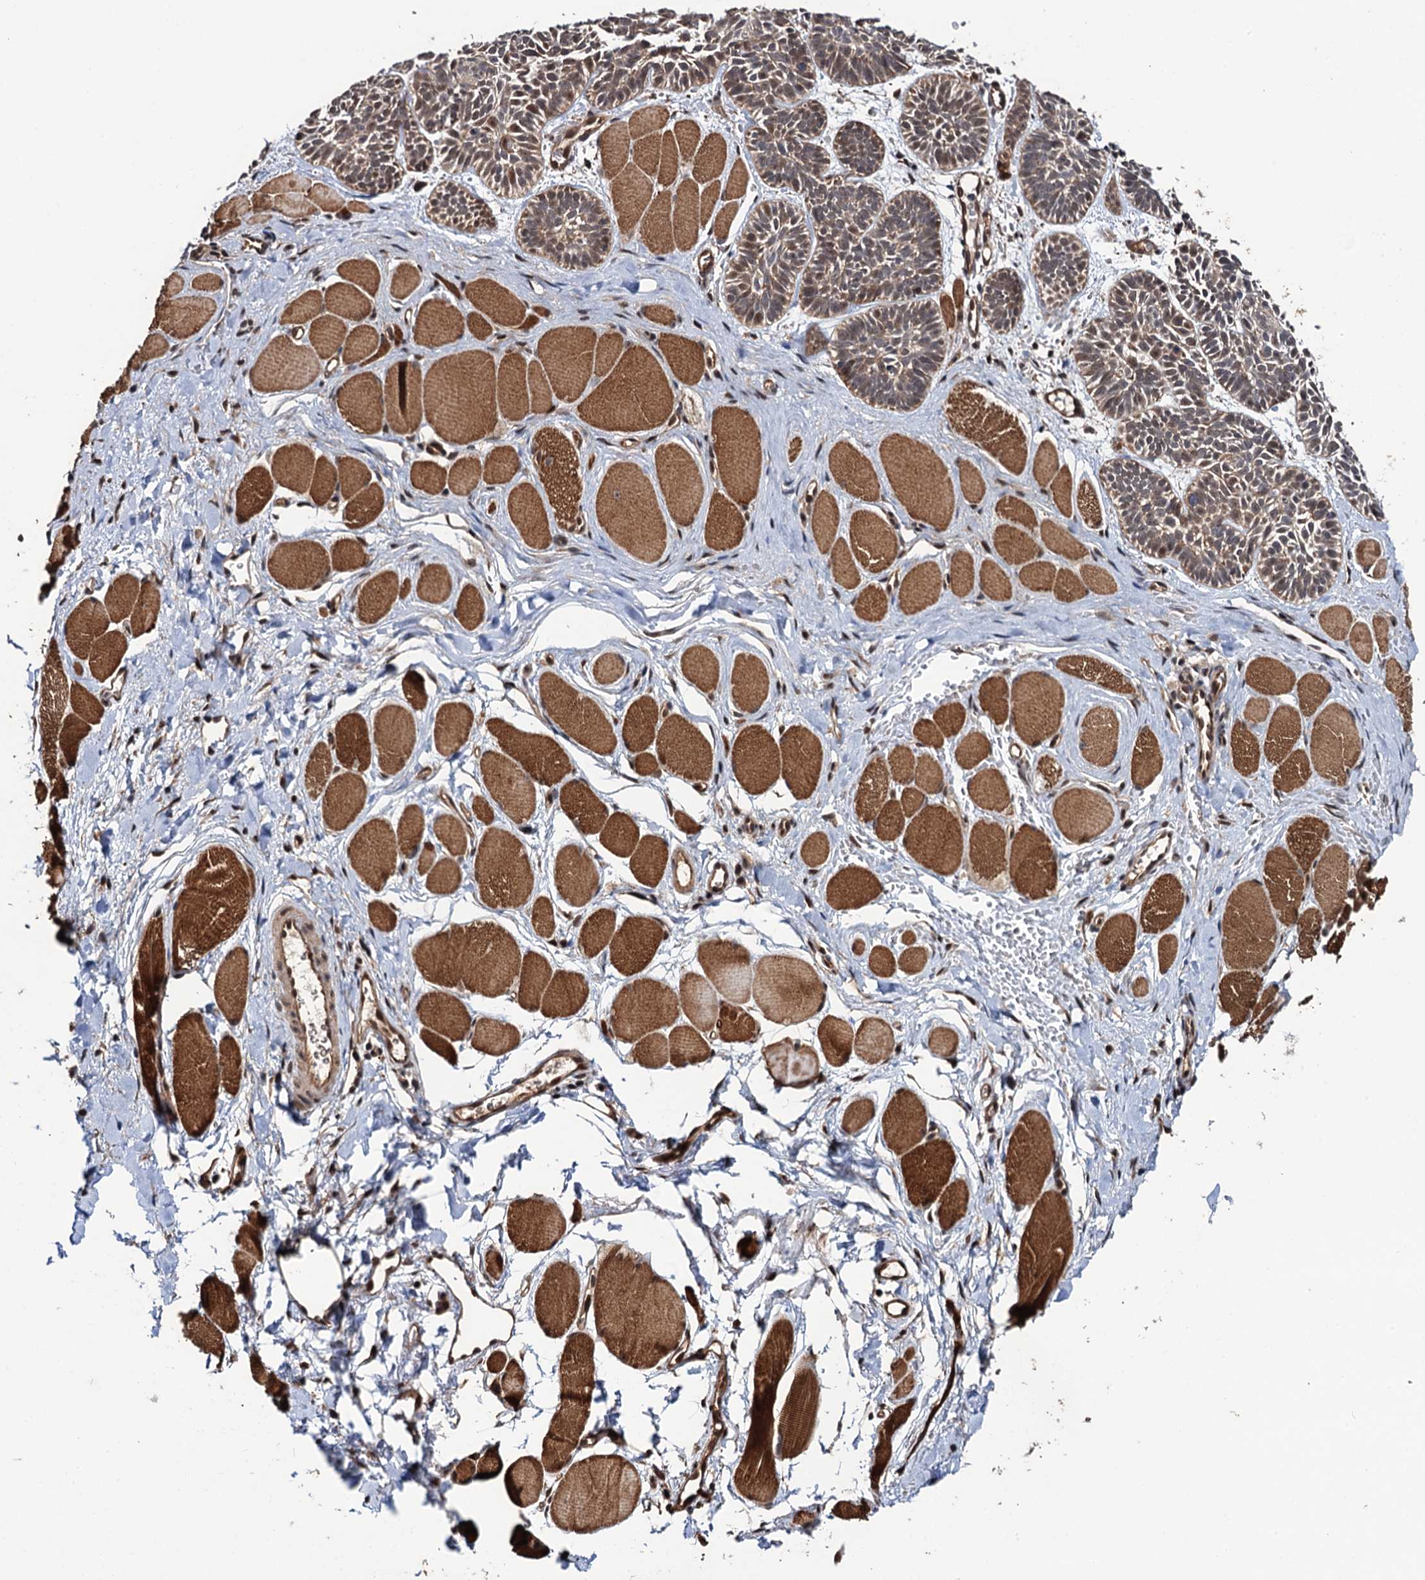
{"staining": {"intensity": "moderate", "quantity": ">75%", "location": "cytoplasmic/membranous,nuclear"}, "tissue": "skin cancer", "cell_type": "Tumor cells", "image_type": "cancer", "snomed": [{"axis": "morphology", "description": "Basal cell carcinoma"}, {"axis": "topography", "description": "Skin"}], "caption": "Tumor cells reveal moderate cytoplasmic/membranous and nuclear staining in about >75% of cells in skin cancer (basal cell carcinoma).", "gene": "CDC23", "patient": {"sex": "male", "age": 85}}